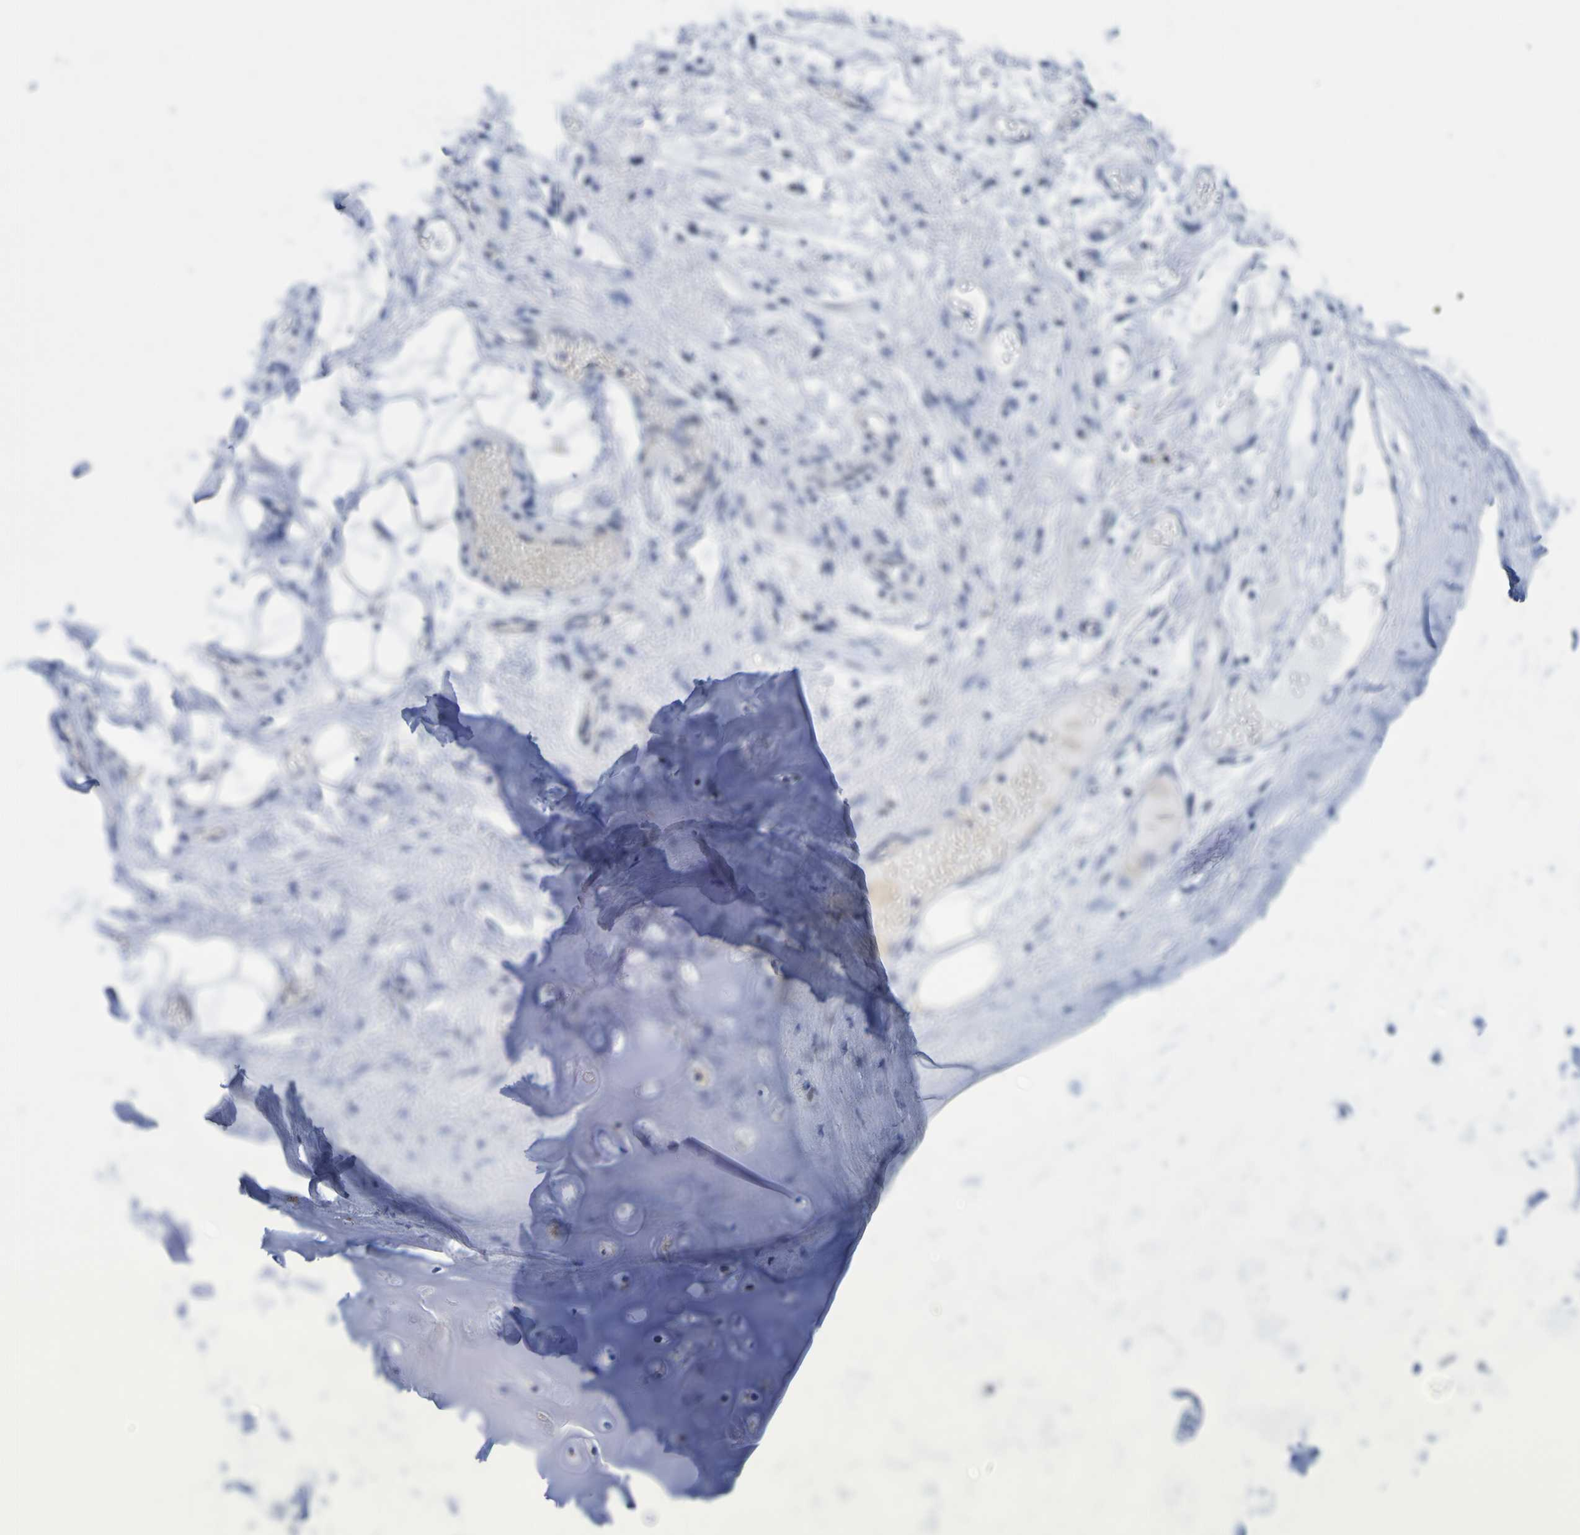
{"staining": {"intensity": "negative", "quantity": "none", "location": "none"}, "tissue": "adipose tissue", "cell_type": "Adipocytes", "image_type": "normal", "snomed": [{"axis": "morphology", "description": "Normal tissue, NOS"}, {"axis": "topography", "description": "Cartilage tissue"}, {"axis": "topography", "description": "Bronchus"}], "caption": "DAB (3,3'-diaminobenzidine) immunohistochemical staining of unremarkable adipose tissue reveals no significant expression in adipocytes. The staining was performed using DAB to visualize the protein expression in brown, while the nuclei were stained in blue with hematoxylin (Magnification: 20x).", "gene": "VMA21", "patient": {"sex": "female", "age": 73}}